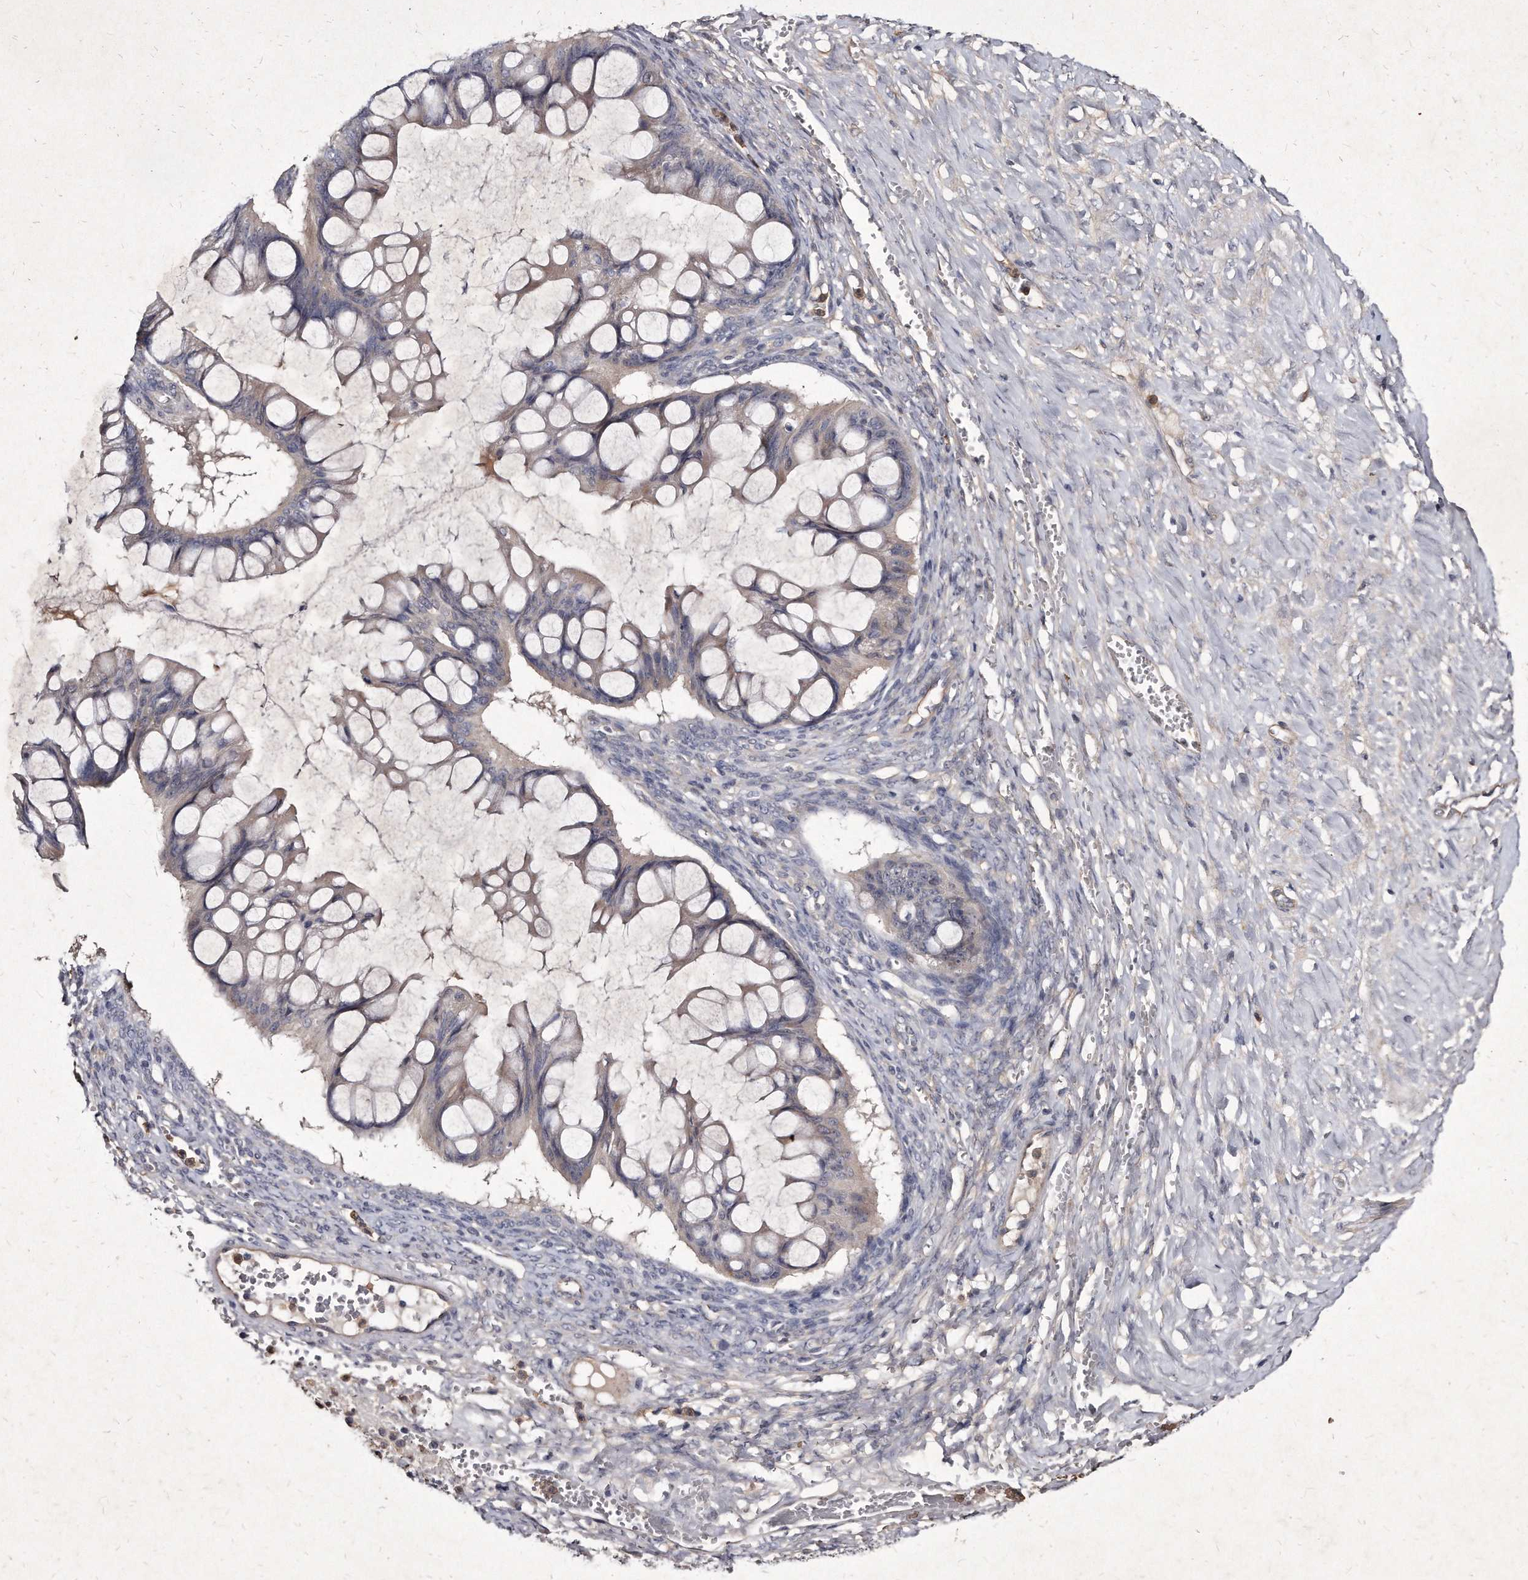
{"staining": {"intensity": "negative", "quantity": "none", "location": "none"}, "tissue": "ovarian cancer", "cell_type": "Tumor cells", "image_type": "cancer", "snomed": [{"axis": "morphology", "description": "Cystadenocarcinoma, mucinous, NOS"}, {"axis": "topography", "description": "Ovary"}], "caption": "Immunohistochemistry histopathology image of neoplastic tissue: human ovarian cancer stained with DAB exhibits no significant protein expression in tumor cells. Nuclei are stained in blue.", "gene": "KLHDC3", "patient": {"sex": "female", "age": 73}}